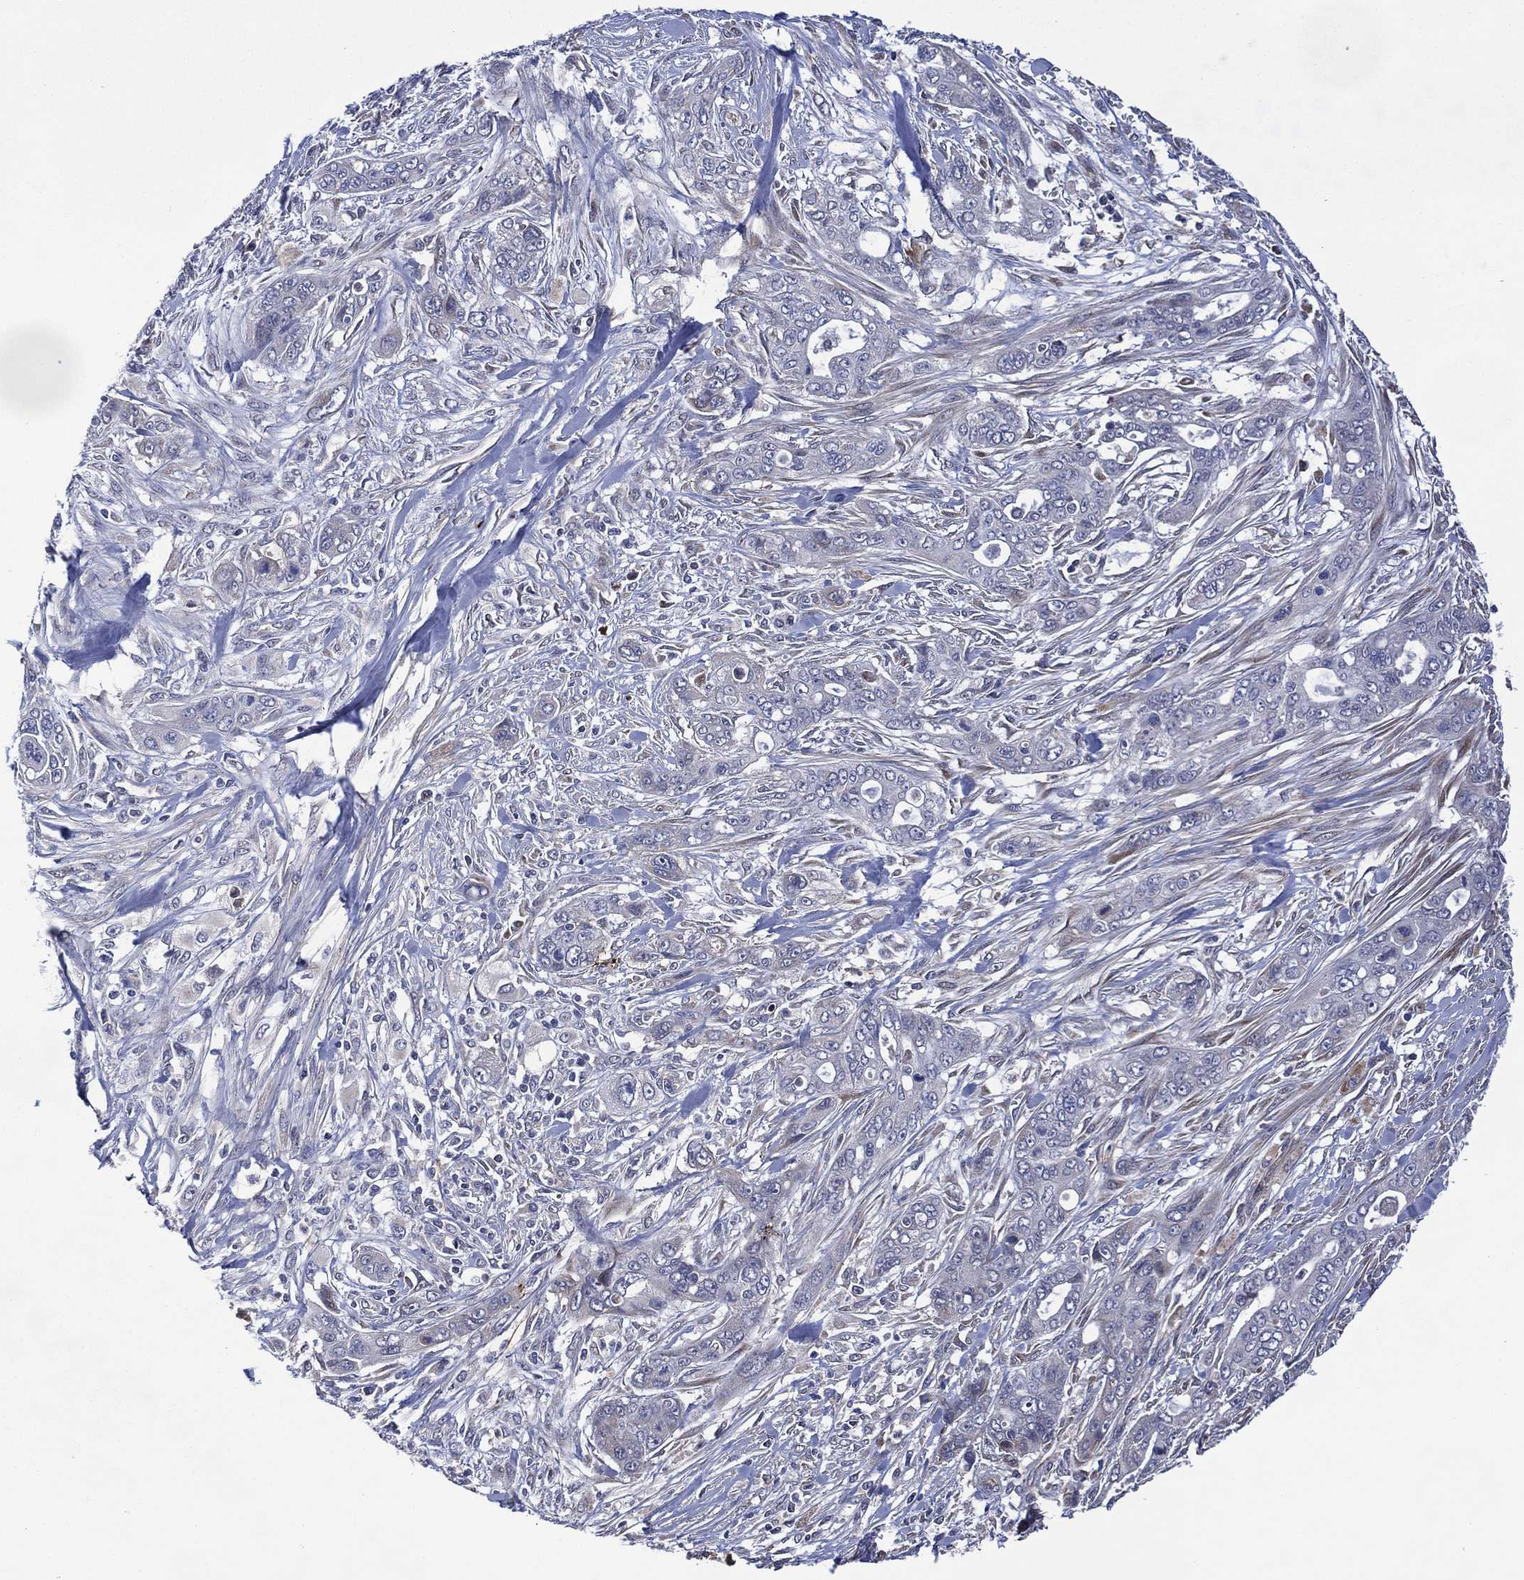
{"staining": {"intensity": "negative", "quantity": "none", "location": "none"}, "tissue": "pancreatic cancer", "cell_type": "Tumor cells", "image_type": "cancer", "snomed": [{"axis": "morphology", "description": "Adenocarcinoma, NOS"}, {"axis": "topography", "description": "Pancreas"}], "caption": "Tumor cells are negative for brown protein staining in adenocarcinoma (pancreatic).", "gene": "HTD2", "patient": {"sex": "male", "age": 47}}